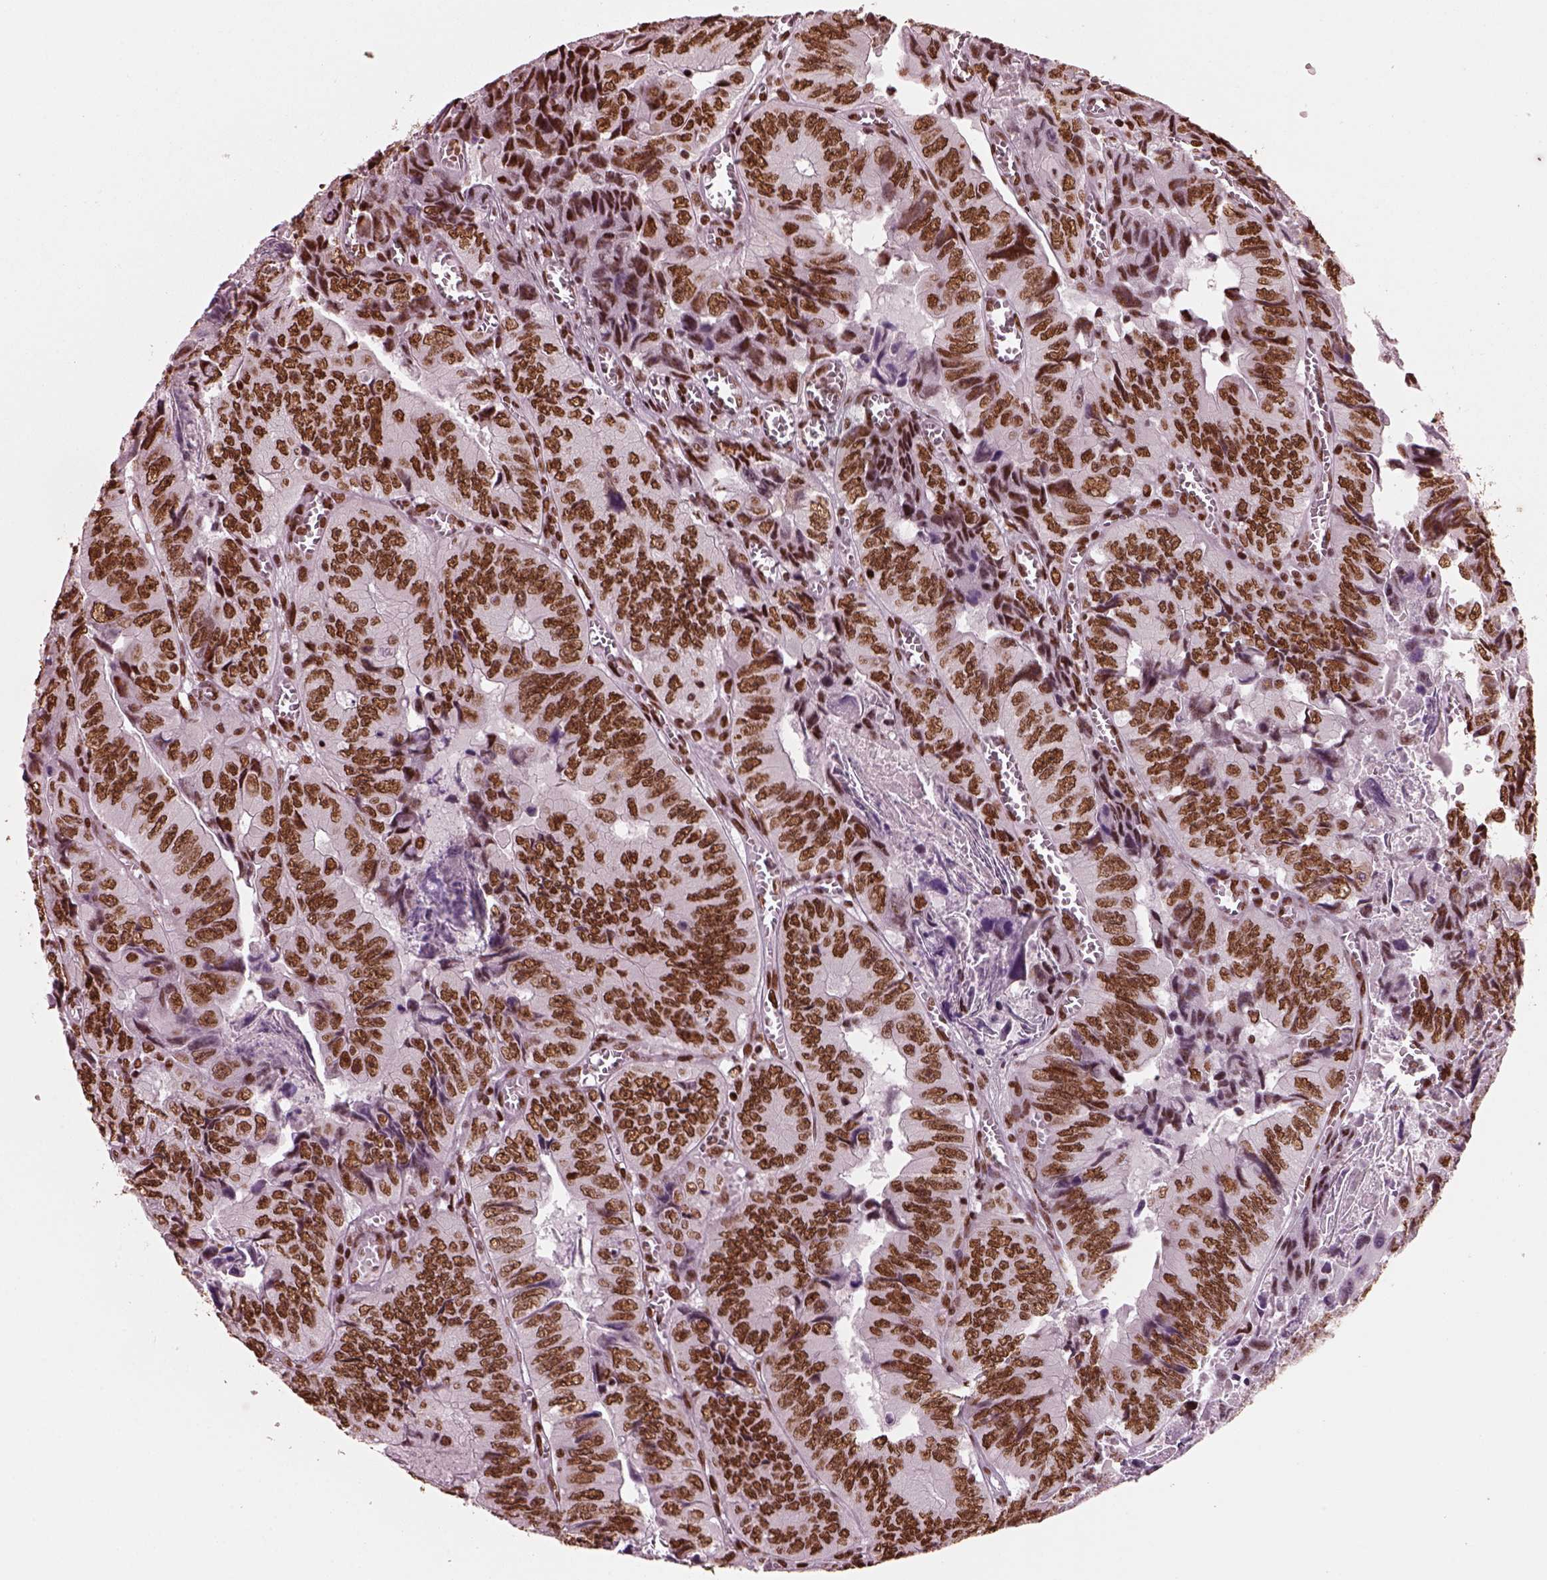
{"staining": {"intensity": "strong", "quantity": ">75%", "location": "nuclear"}, "tissue": "colorectal cancer", "cell_type": "Tumor cells", "image_type": "cancer", "snomed": [{"axis": "morphology", "description": "Adenocarcinoma, NOS"}, {"axis": "topography", "description": "Colon"}], "caption": "Approximately >75% of tumor cells in human adenocarcinoma (colorectal) display strong nuclear protein staining as visualized by brown immunohistochemical staining.", "gene": "CBFA2T3", "patient": {"sex": "female", "age": 84}}